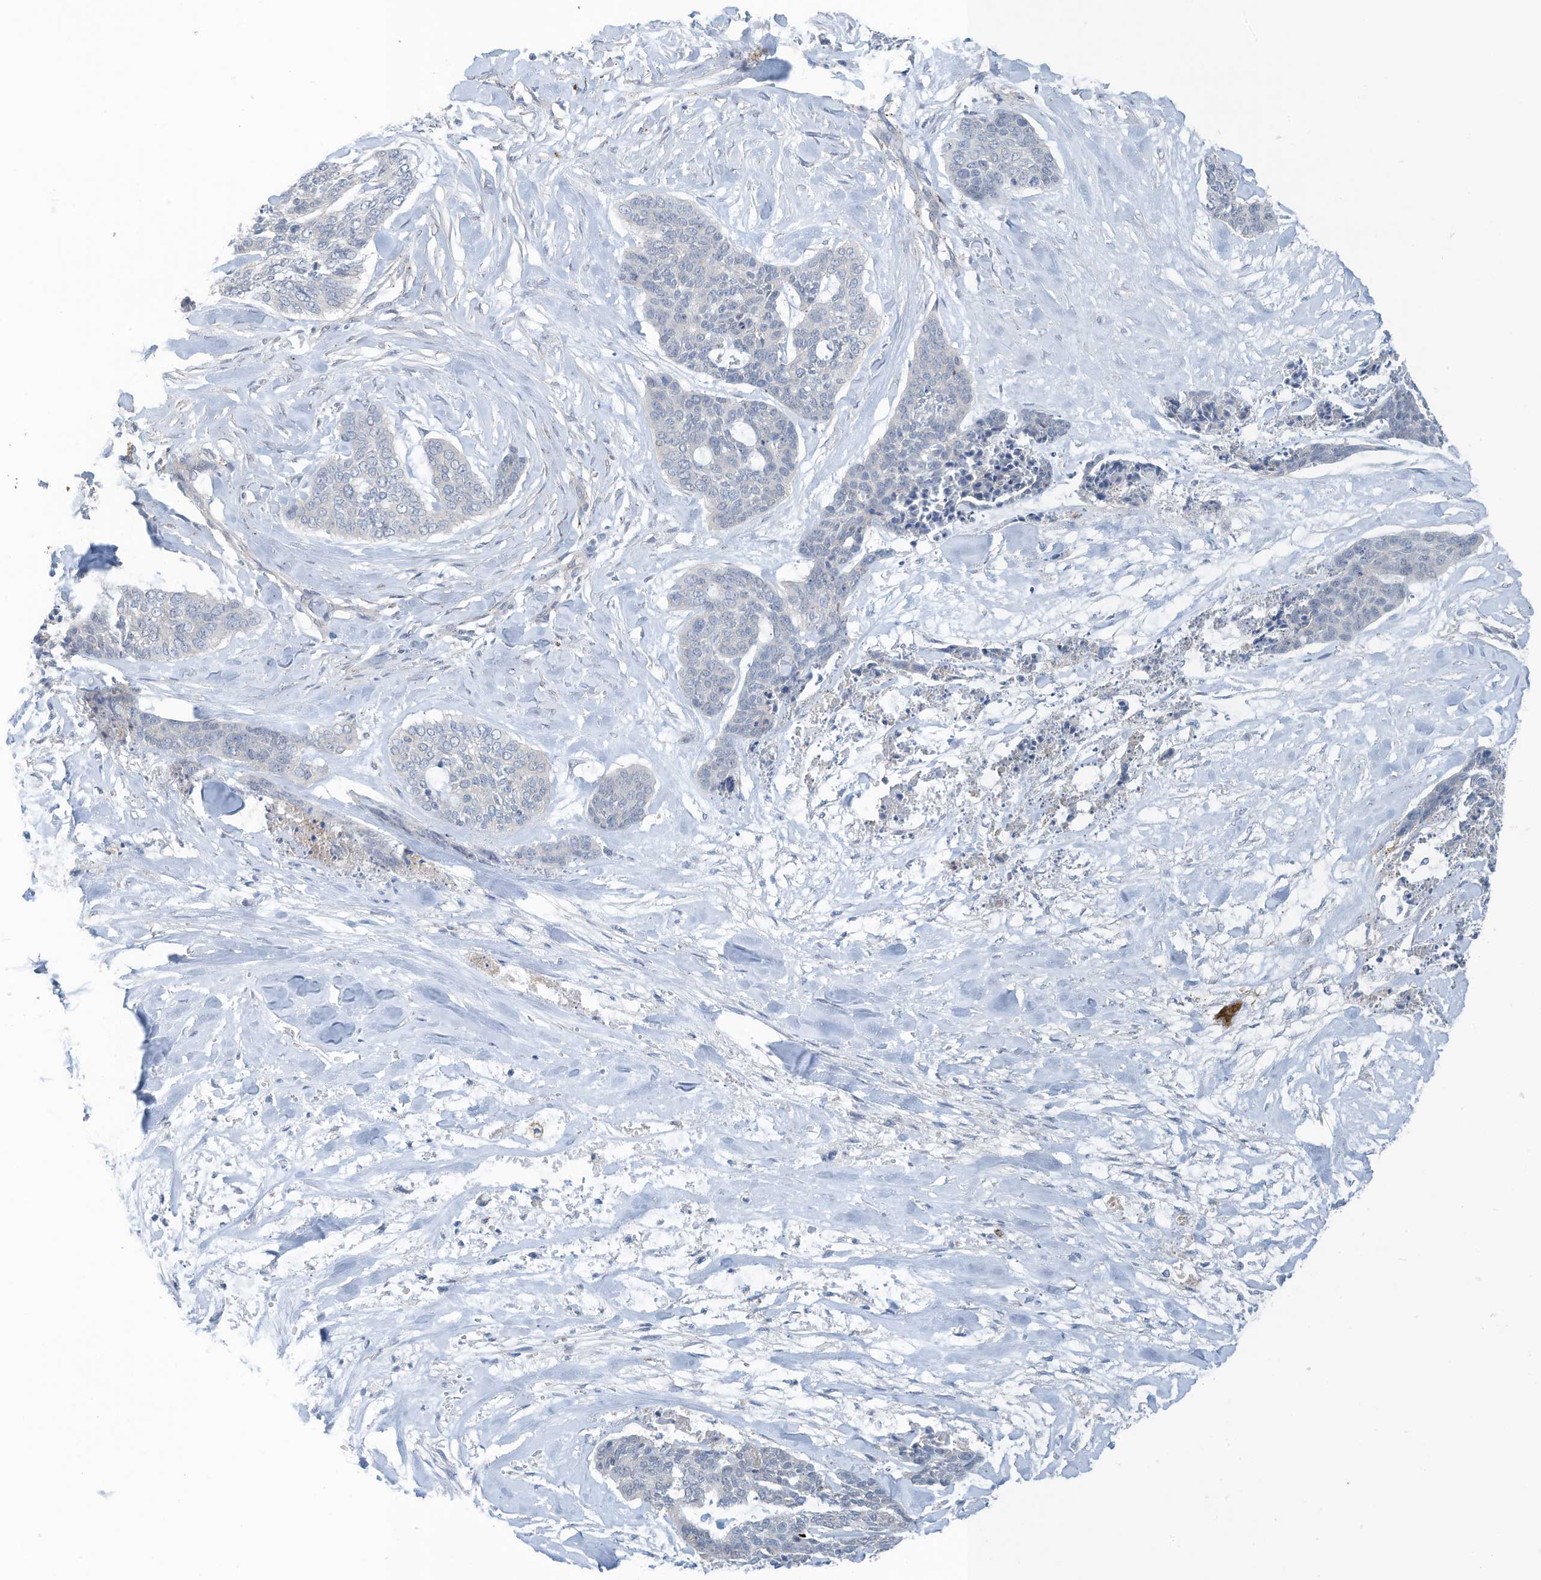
{"staining": {"intensity": "negative", "quantity": "none", "location": "none"}, "tissue": "skin cancer", "cell_type": "Tumor cells", "image_type": "cancer", "snomed": [{"axis": "morphology", "description": "Basal cell carcinoma"}, {"axis": "topography", "description": "Skin"}], "caption": "Histopathology image shows no protein staining in tumor cells of skin basal cell carcinoma tissue. (Brightfield microscopy of DAB immunohistochemistry at high magnification).", "gene": "ZNF846", "patient": {"sex": "female", "age": 64}}